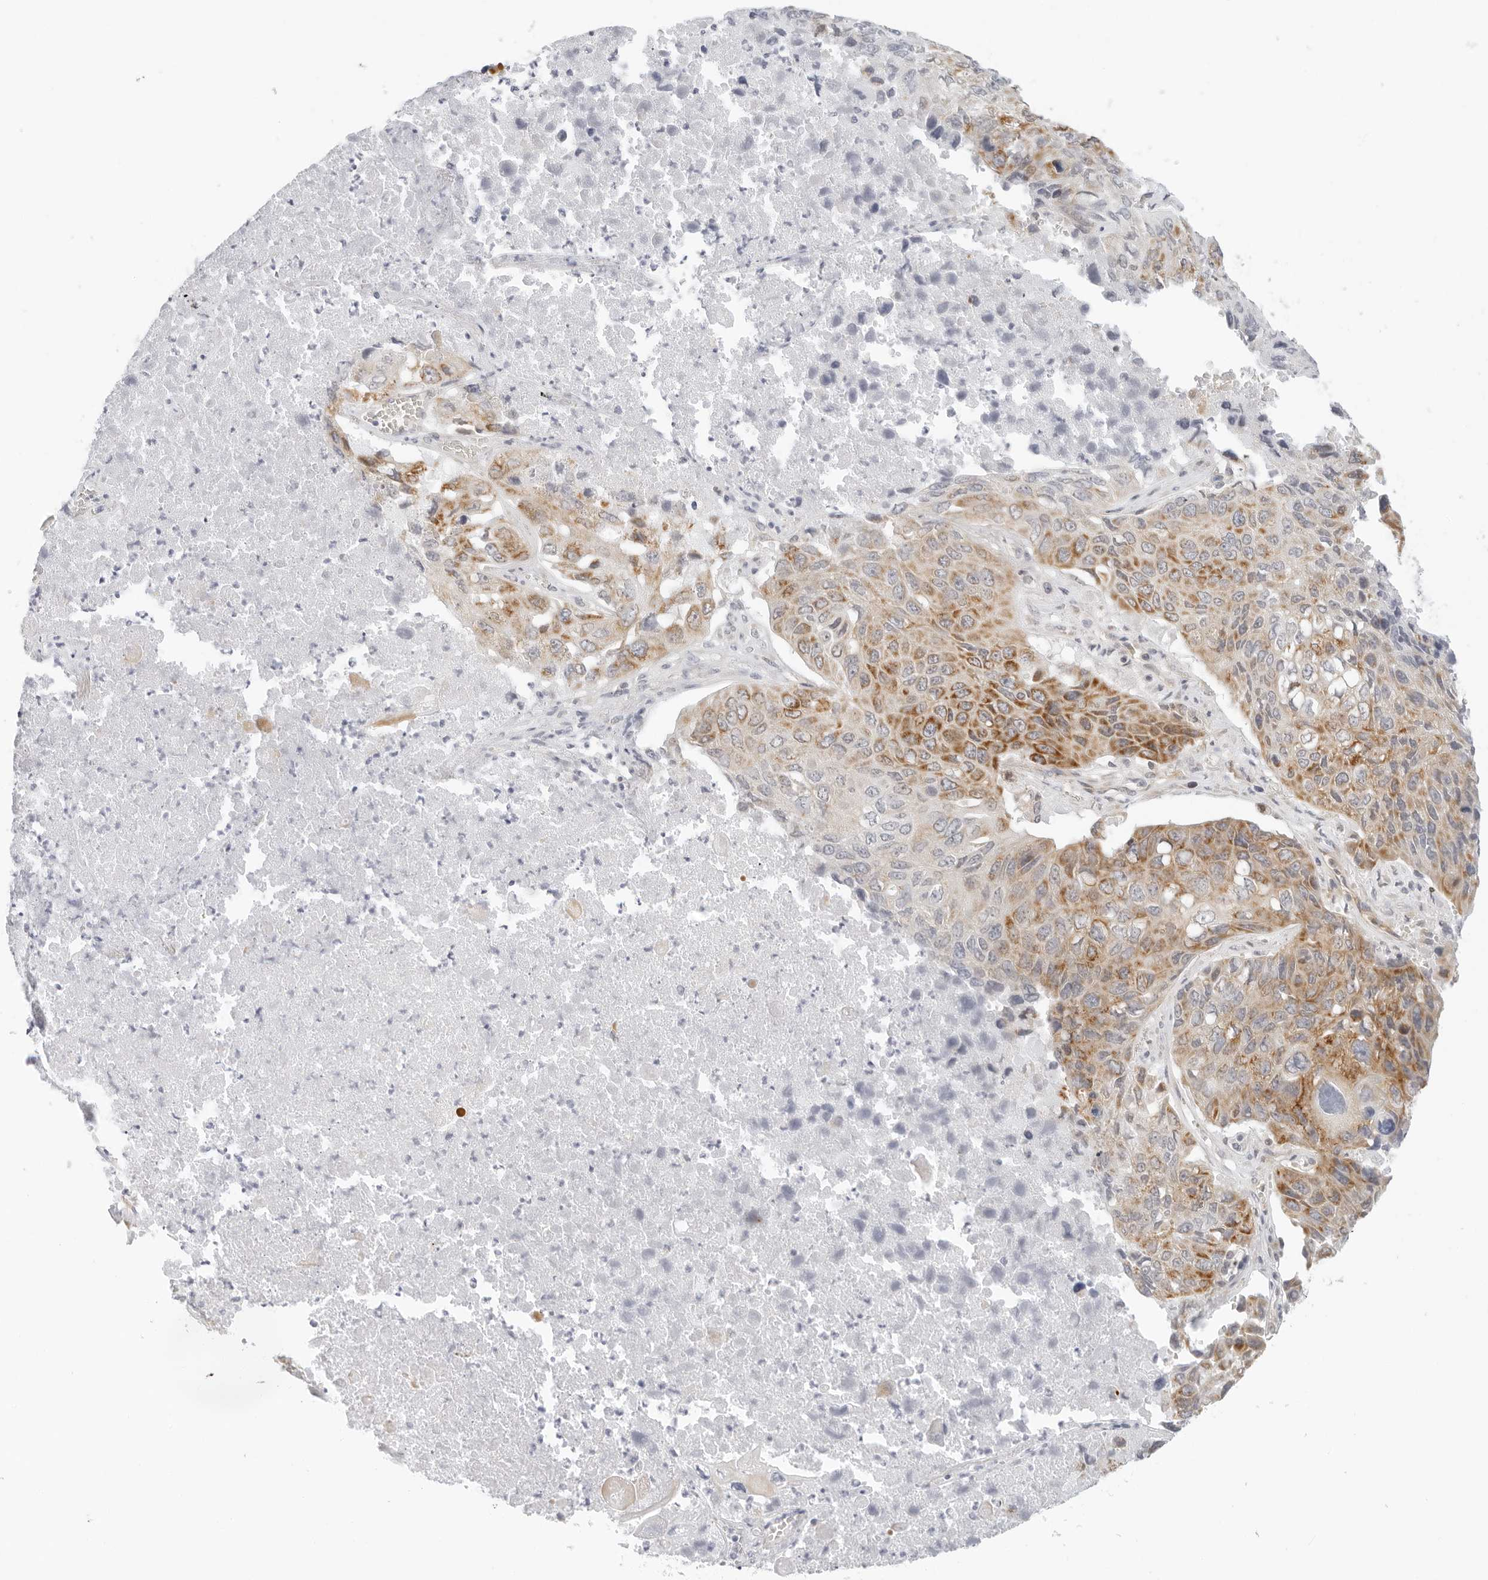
{"staining": {"intensity": "strong", "quantity": ">75%", "location": "cytoplasmic/membranous"}, "tissue": "lung cancer", "cell_type": "Tumor cells", "image_type": "cancer", "snomed": [{"axis": "morphology", "description": "Squamous cell carcinoma, NOS"}, {"axis": "topography", "description": "Lung"}], "caption": "Human lung squamous cell carcinoma stained for a protein (brown) shows strong cytoplasmic/membranous positive staining in approximately >75% of tumor cells.", "gene": "RC3H1", "patient": {"sex": "male", "age": 61}}